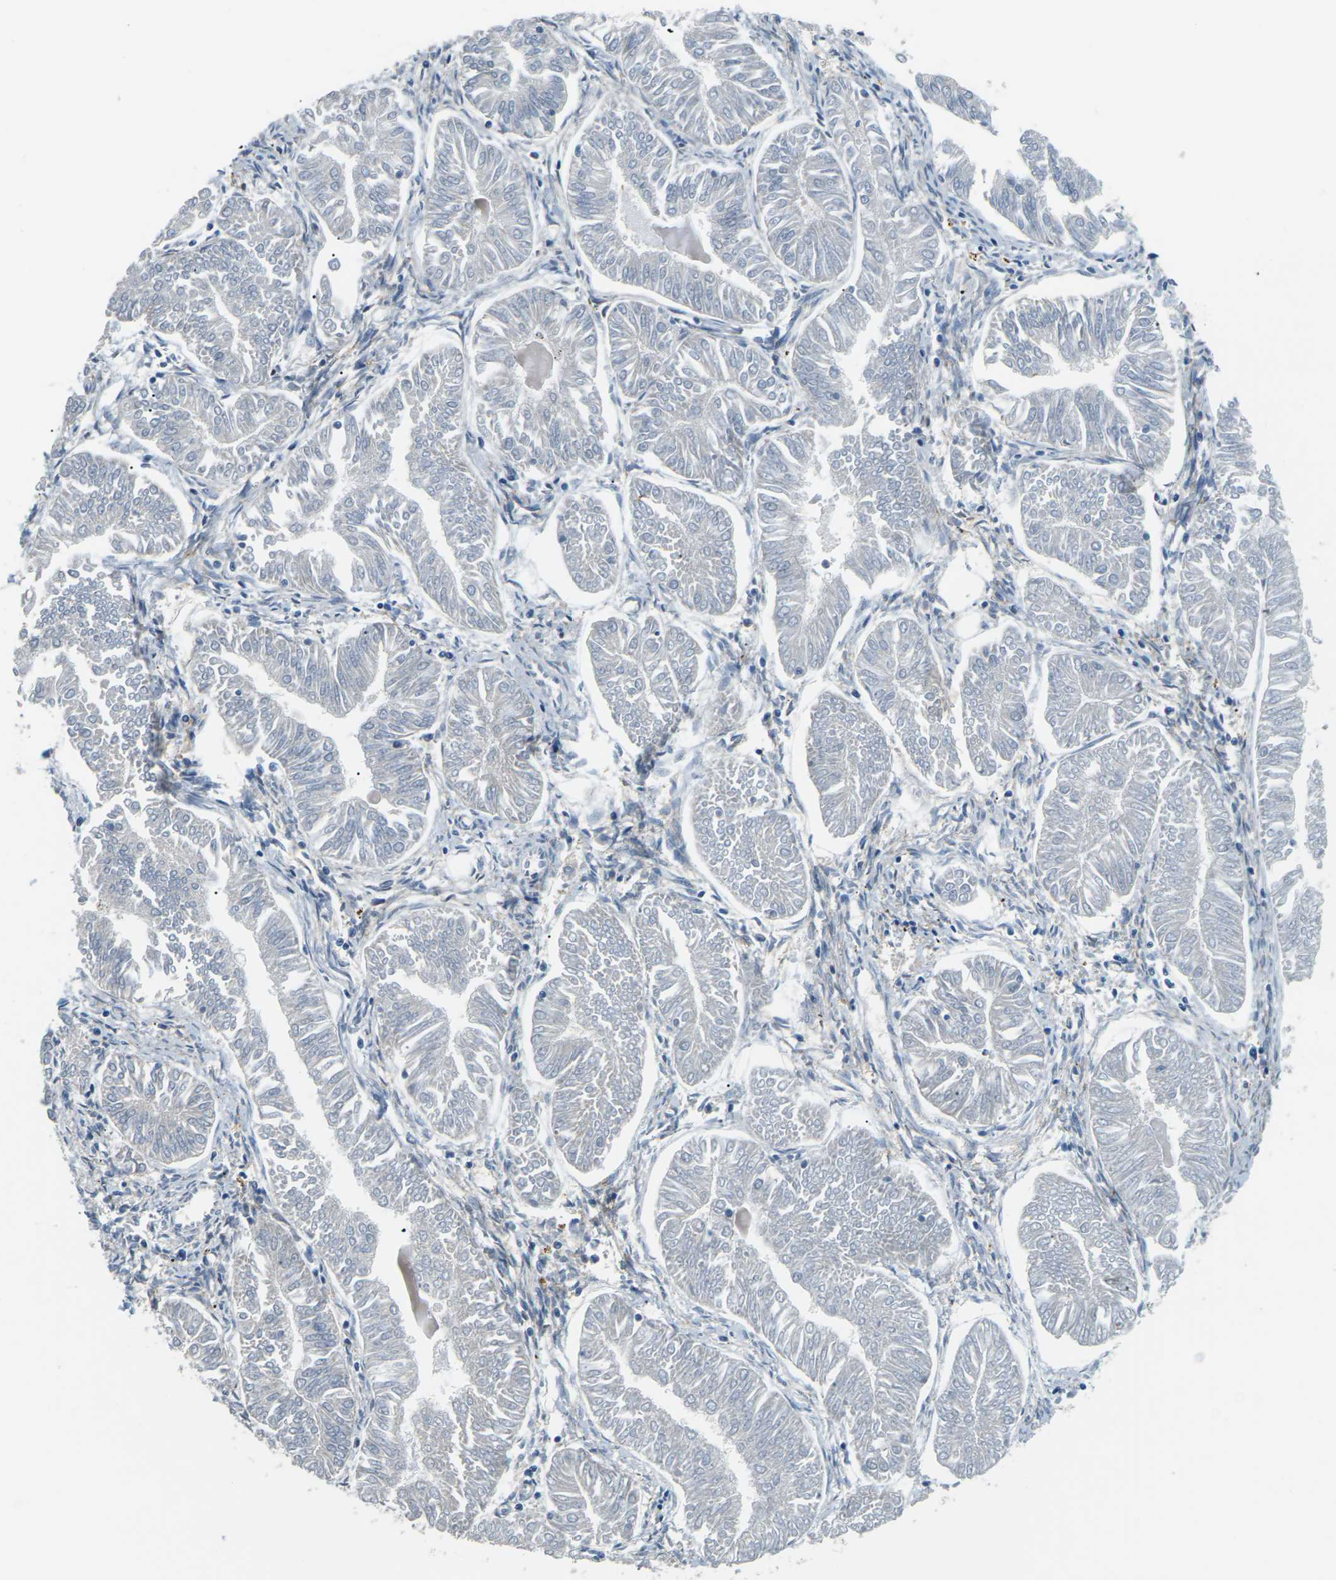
{"staining": {"intensity": "negative", "quantity": "none", "location": "none"}, "tissue": "endometrial cancer", "cell_type": "Tumor cells", "image_type": "cancer", "snomed": [{"axis": "morphology", "description": "Adenocarcinoma, NOS"}, {"axis": "topography", "description": "Endometrium"}], "caption": "Immunohistochemistry of adenocarcinoma (endometrial) exhibits no positivity in tumor cells.", "gene": "SLC13A3", "patient": {"sex": "female", "age": 53}}